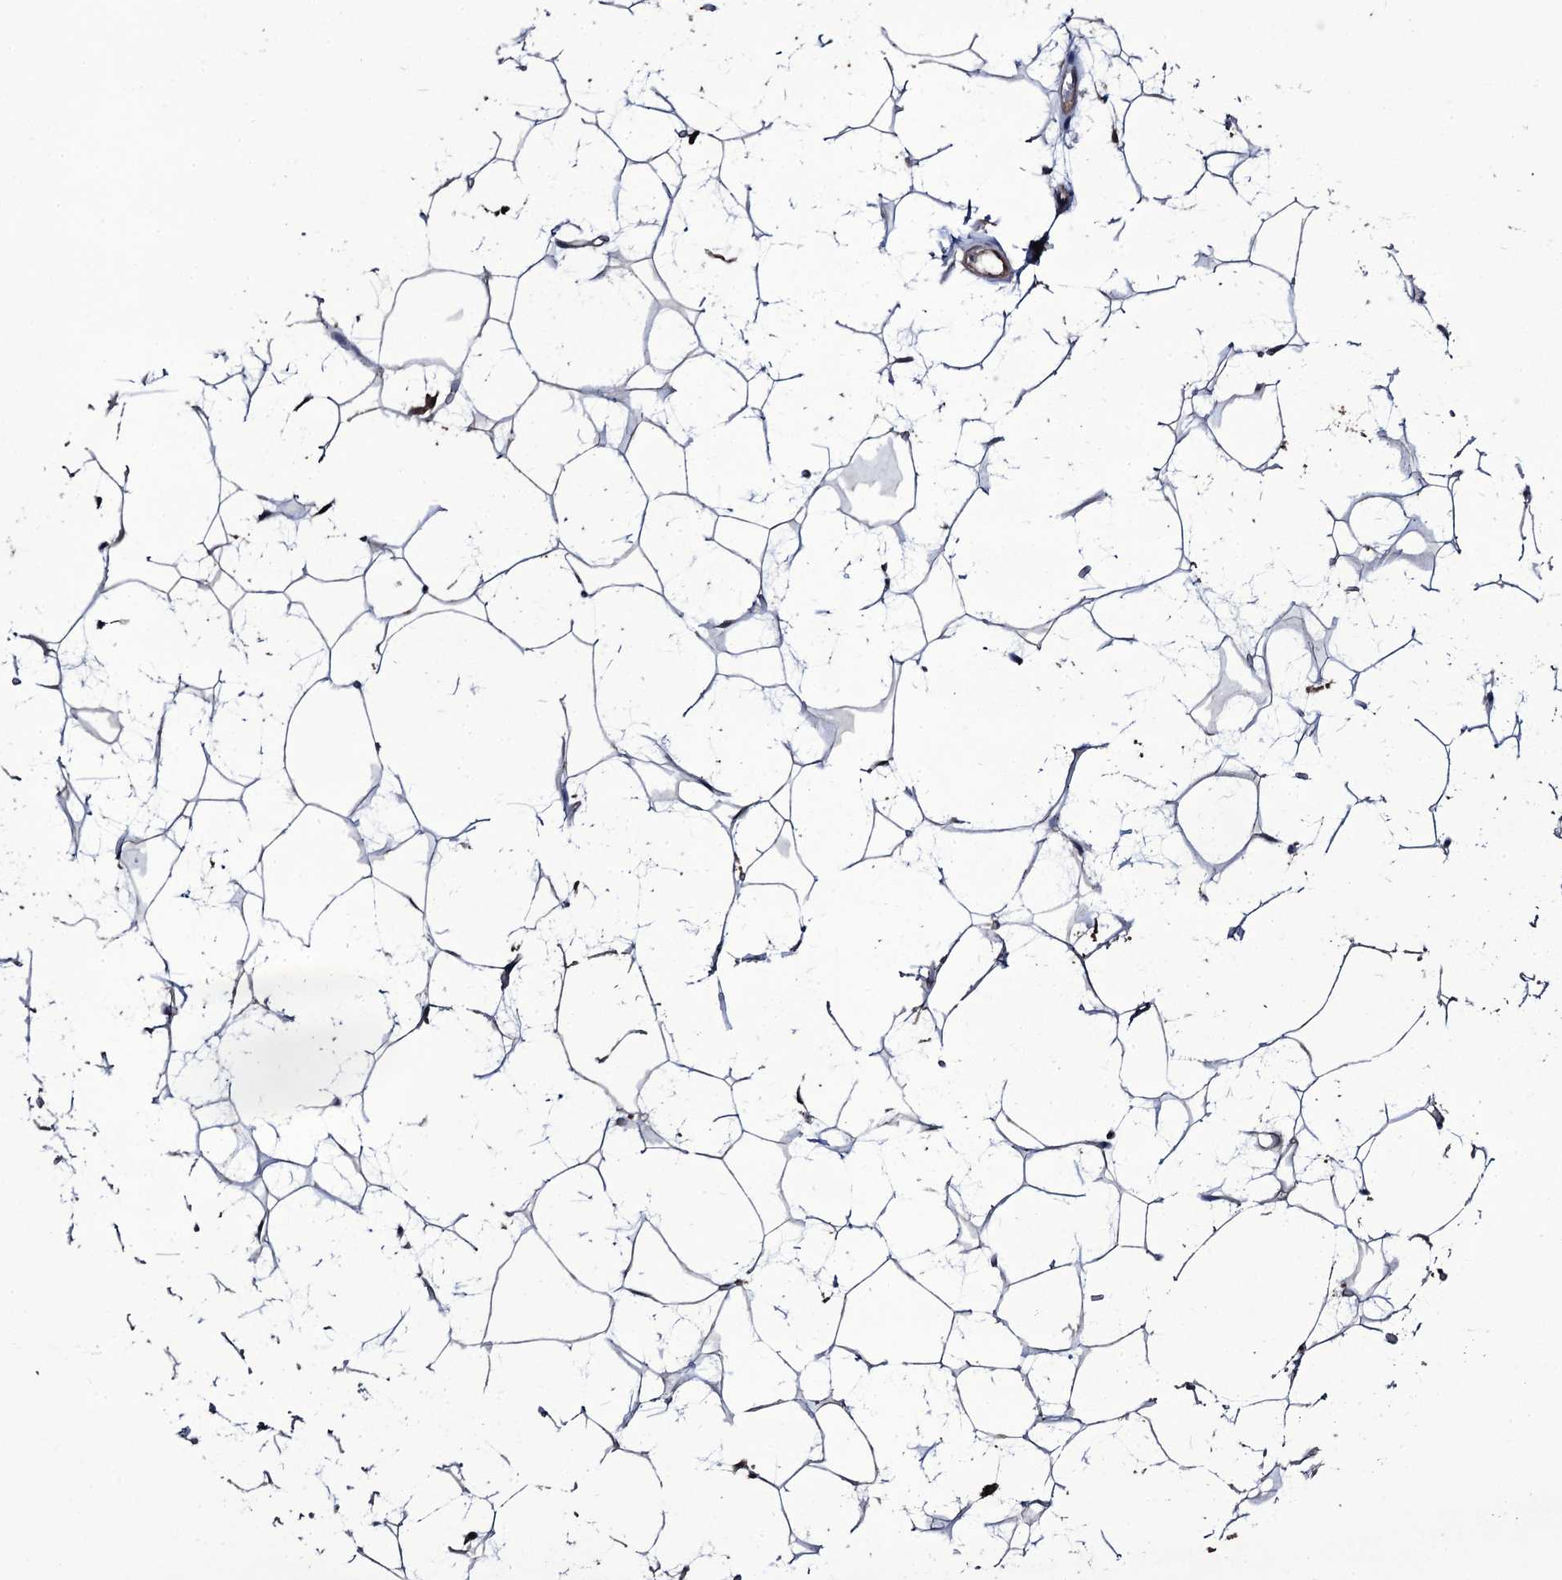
{"staining": {"intensity": "weak", "quantity": ">75%", "location": "cytoplasmic/membranous"}, "tissue": "adipose tissue", "cell_type": "Adipocytes", "image_type": "normal", "snomed": [{"axis": "morphology", "description": "Normal tissue, NOS"}, {"axis": "topography", "description": "Breast"}], "caption": "Immunohistochemical staining of benign adipose tissue displays weak cytoplasmic/membranous protein positivity in about >75% of adipocytes.", "gene": "TTC23", "patient": {"sex": "female", "age": 26}}